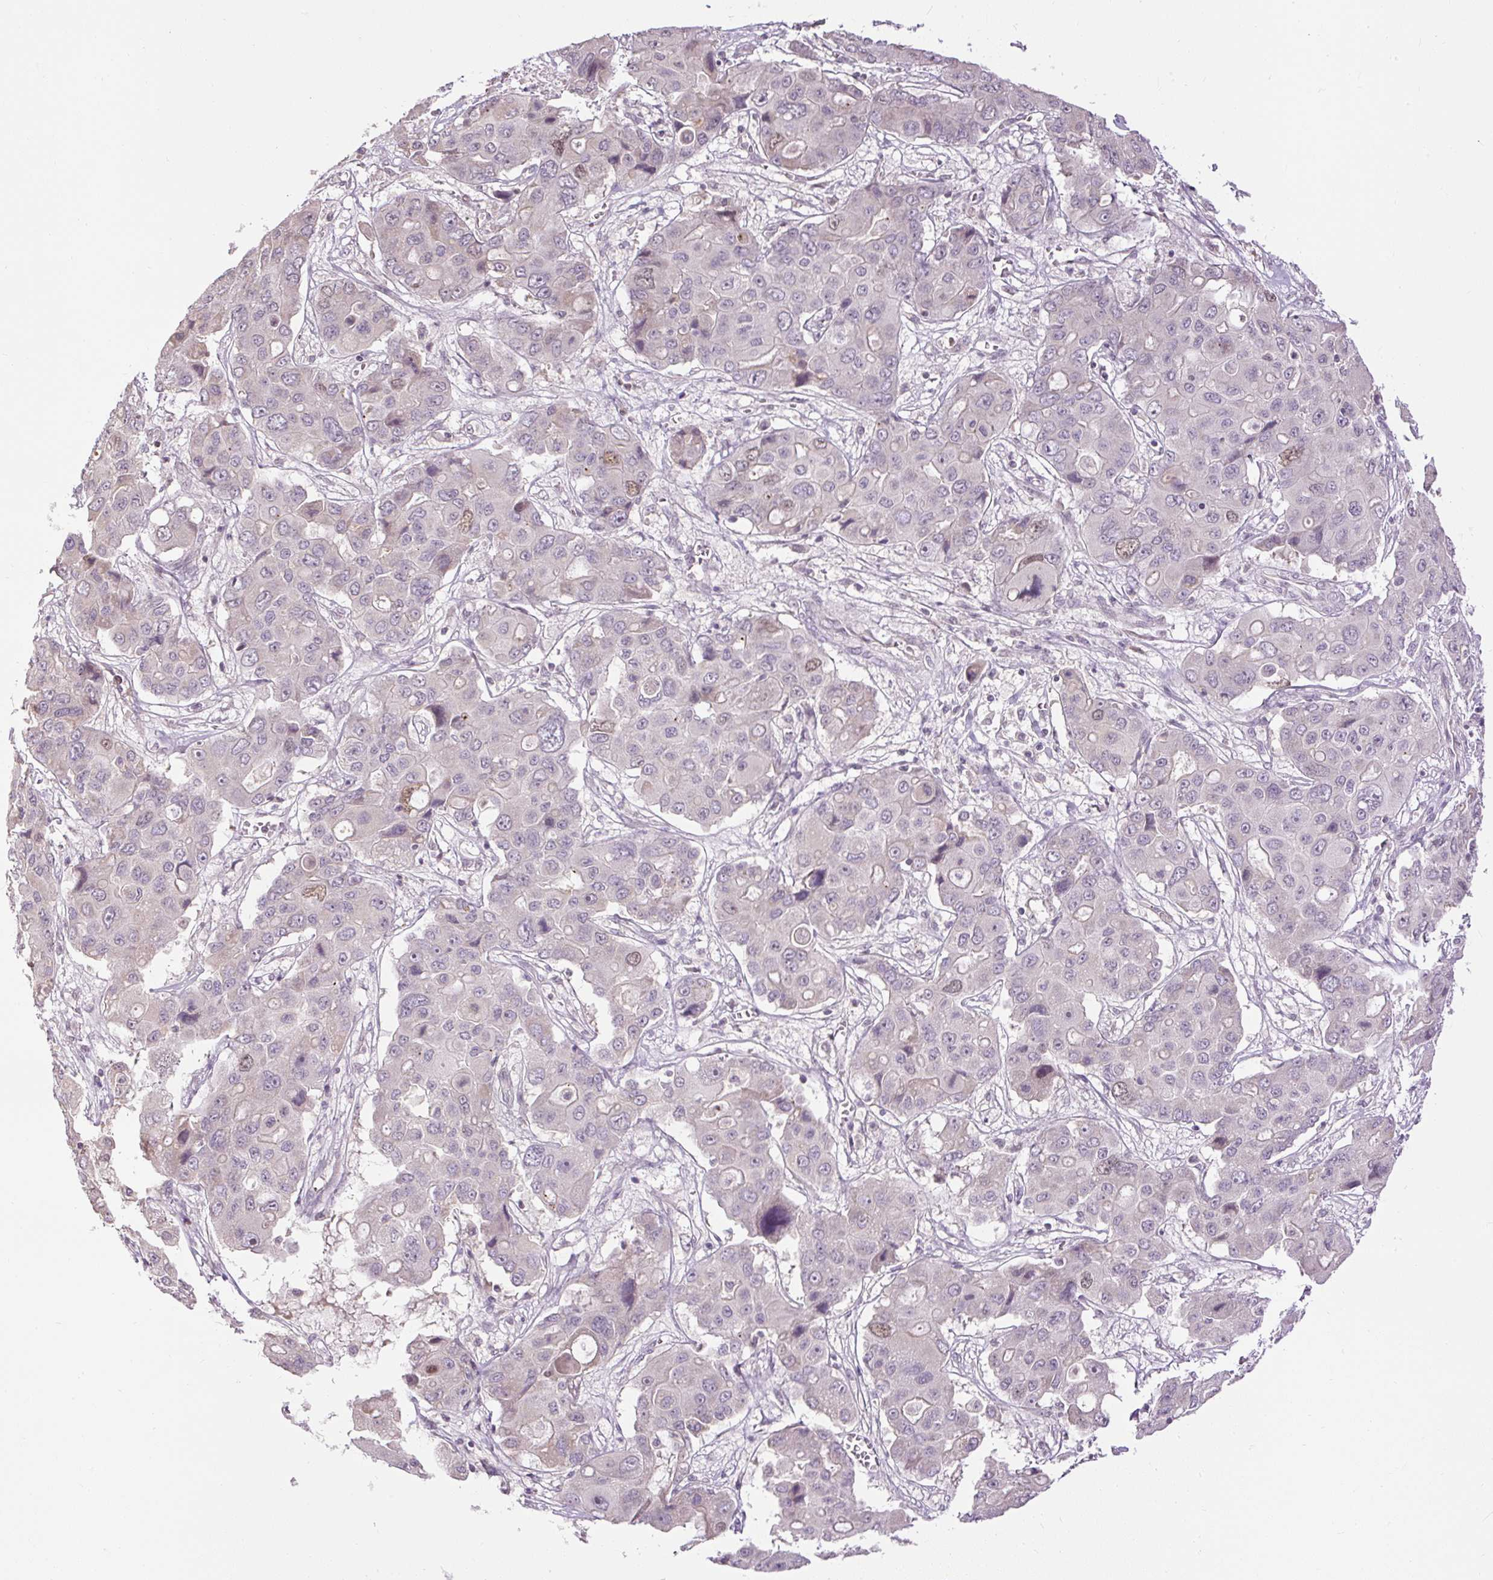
{"staining": {"intensity": "weak", "quantity": "<25%", "location": "nuclear"}, "tissue": "liver cancer", "cell_type": "Tumor cells", "image_type": "cancer", "snomed": [{"axis": "morphology", "description": "Cholangiocarcinoma"}, {"axis": "topography", "description": "Liver"}], "caption": "An immunohistochemistry (IHC) image of liver cancer (cholangiocarcinoma) is shown. There is no staining in tumor cells of liver cancer (cholangiocarcinoma). (DAB (3,3'-diaminobenzidine) IHC visualized using brightfield microscopy, high magnification).", "gene": "RACGAP1", "patient": {"sex": "male", "age": 67}}